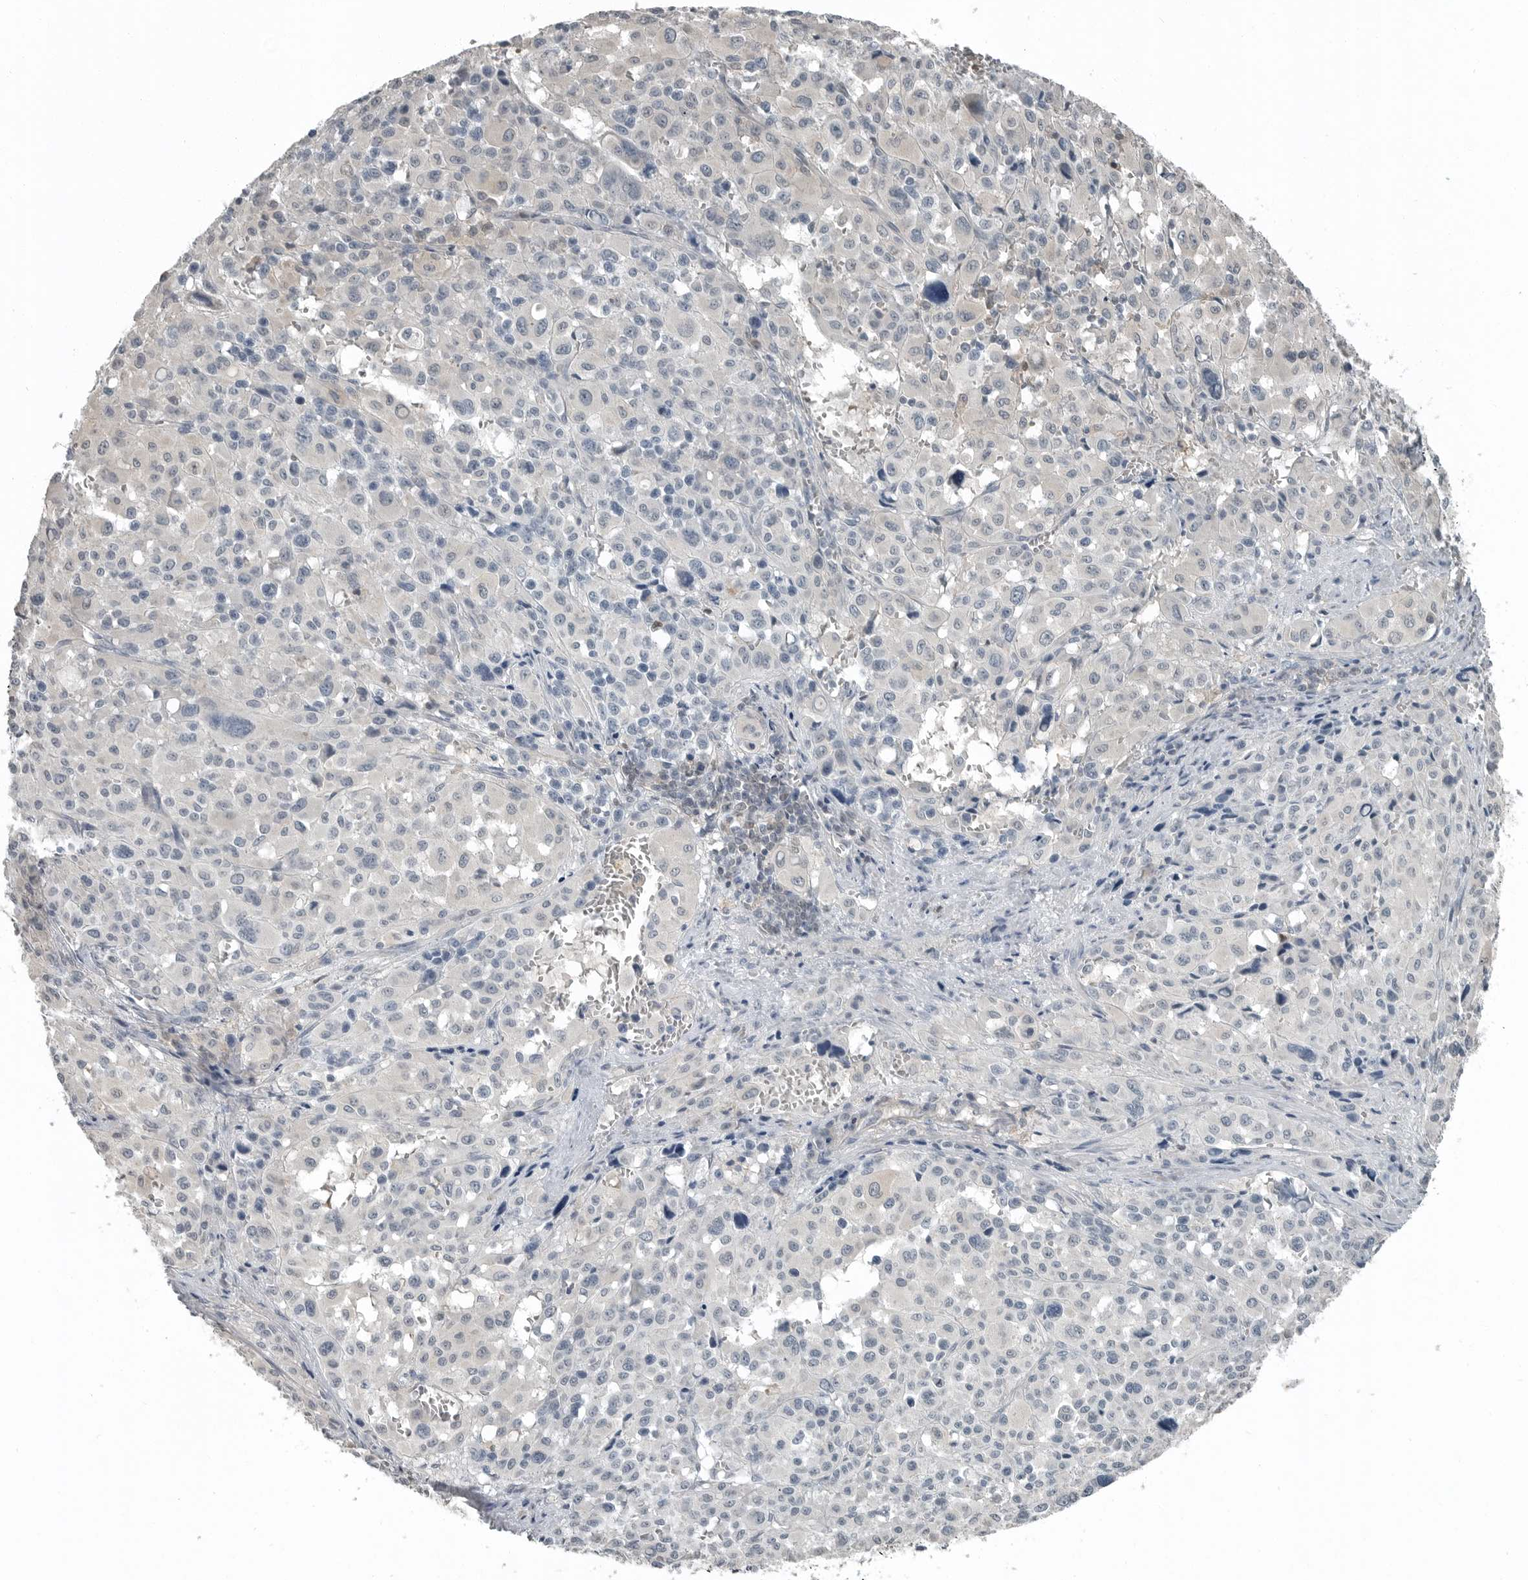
{"staining": {"intensity": "negative", "quantity": "none", "location": "none"}, "tissue": "melanoma", "cell_type": "Tumor cells", "image_type": "cancer", "snomed": [{"axis": "morphology", "description": "Malignant melanoma, Metastatic site"}, {"axis": "topography", "description": "Skin"}], "caption": "The image displays no significant expression in tumor cells of malignant melanoma (metastatic site). (DAB immunohistochemistry, high magnification).", "gene": "KYAT1", "patient": {"sex": "female", "age": 74}}